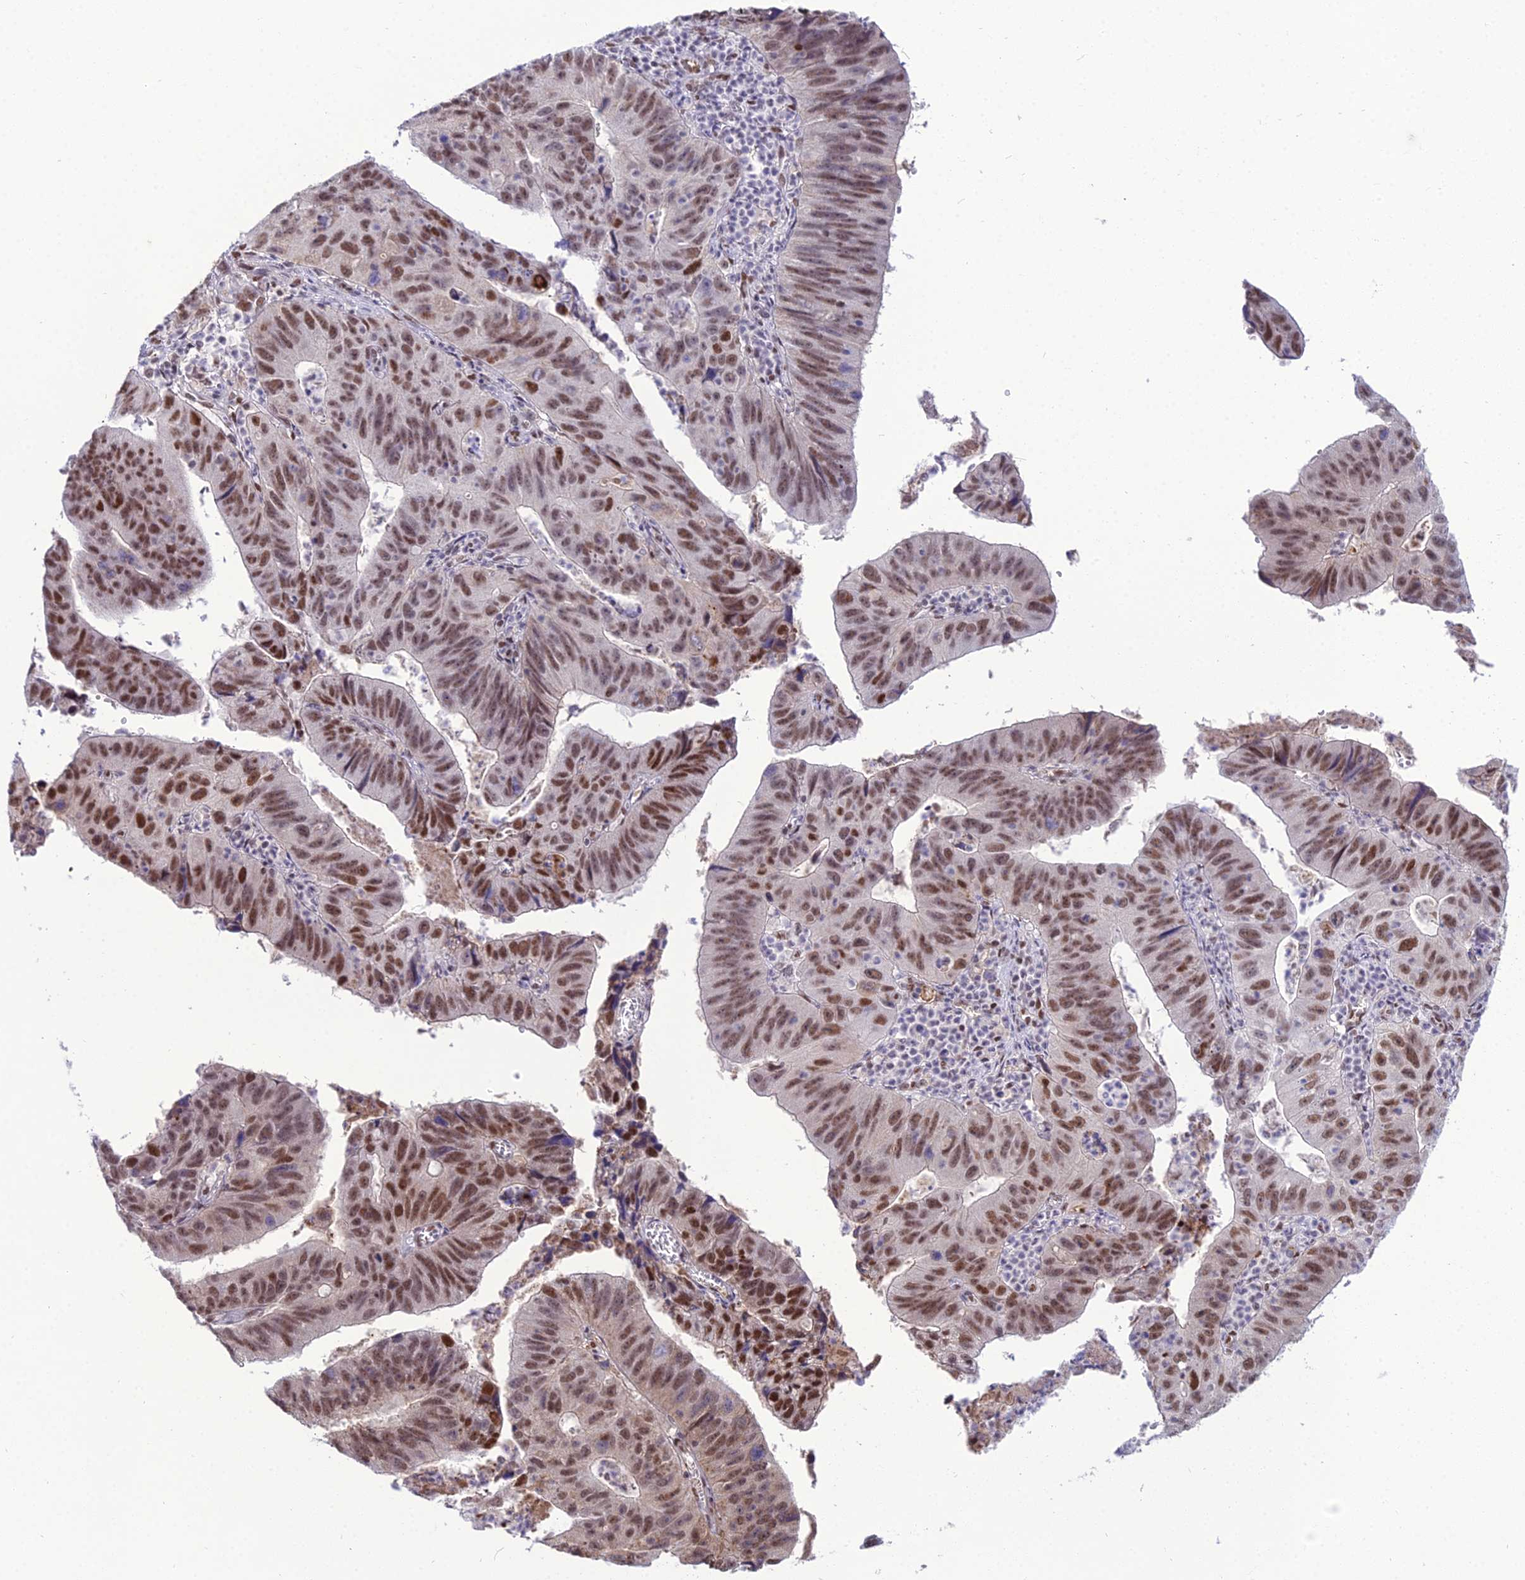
{"staining": {"intensity": "moderate", "quantity": ">75%", "location": "nuclear"}, "tissue": "stomach cancer", "cell_type": "Tumor cells", "image_type": "cancer", "snomed": [{"axis": "morphology", "description": "Adenocarcinoma, NOS"}, {"axis": "topography", "description": "Stomach"}], "caption": "IHC micrograph of stomach adenocarcinoma stained for a protein (brown), which shows medium levels of moderate nuclear expression in about >75% of tumor cells.", "gene": "RBM12", "patient": {"sex": "male", "age": 59}}